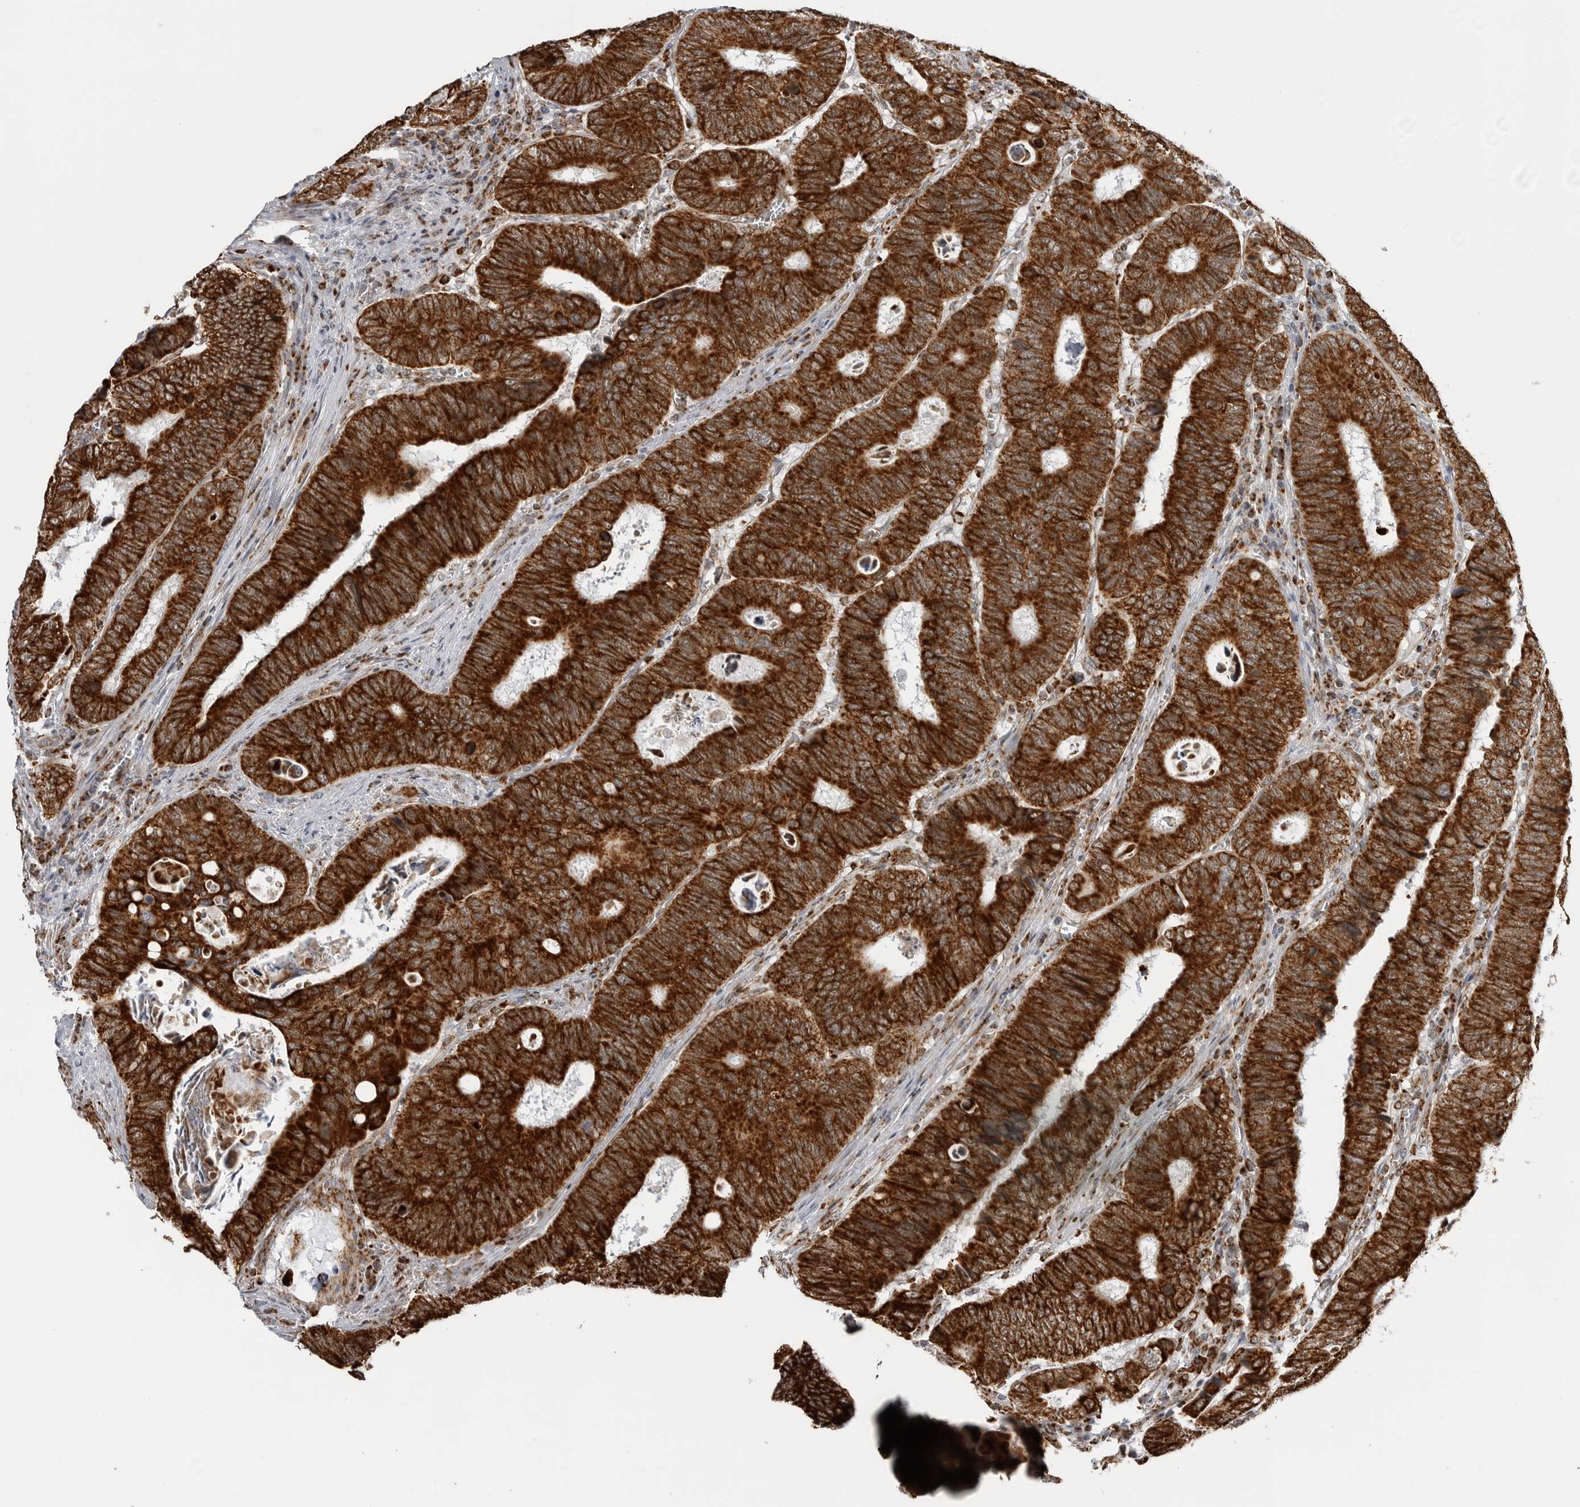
{"staining": {"intensity": "strong", "quantity": ">75%", "location": "cytoplasmic/membranous"}, "tissue": "colorectal cancer", "cell_type": "Tumor cells", "image_type": "cancer", "snomed": [{"axis": "morphology", "description": "Adenocarcinoma, NOS"}, {"axis": "topography", "description": "Colon"}], "caption": "This is an image of IHC staining of colorectal cancer (adenocarcinoma), which shows strong staining in the cytoplasmic/membranous of tumor cells.", "gene": "COX5A", "patient": {"sex": "male", "age": 72}}